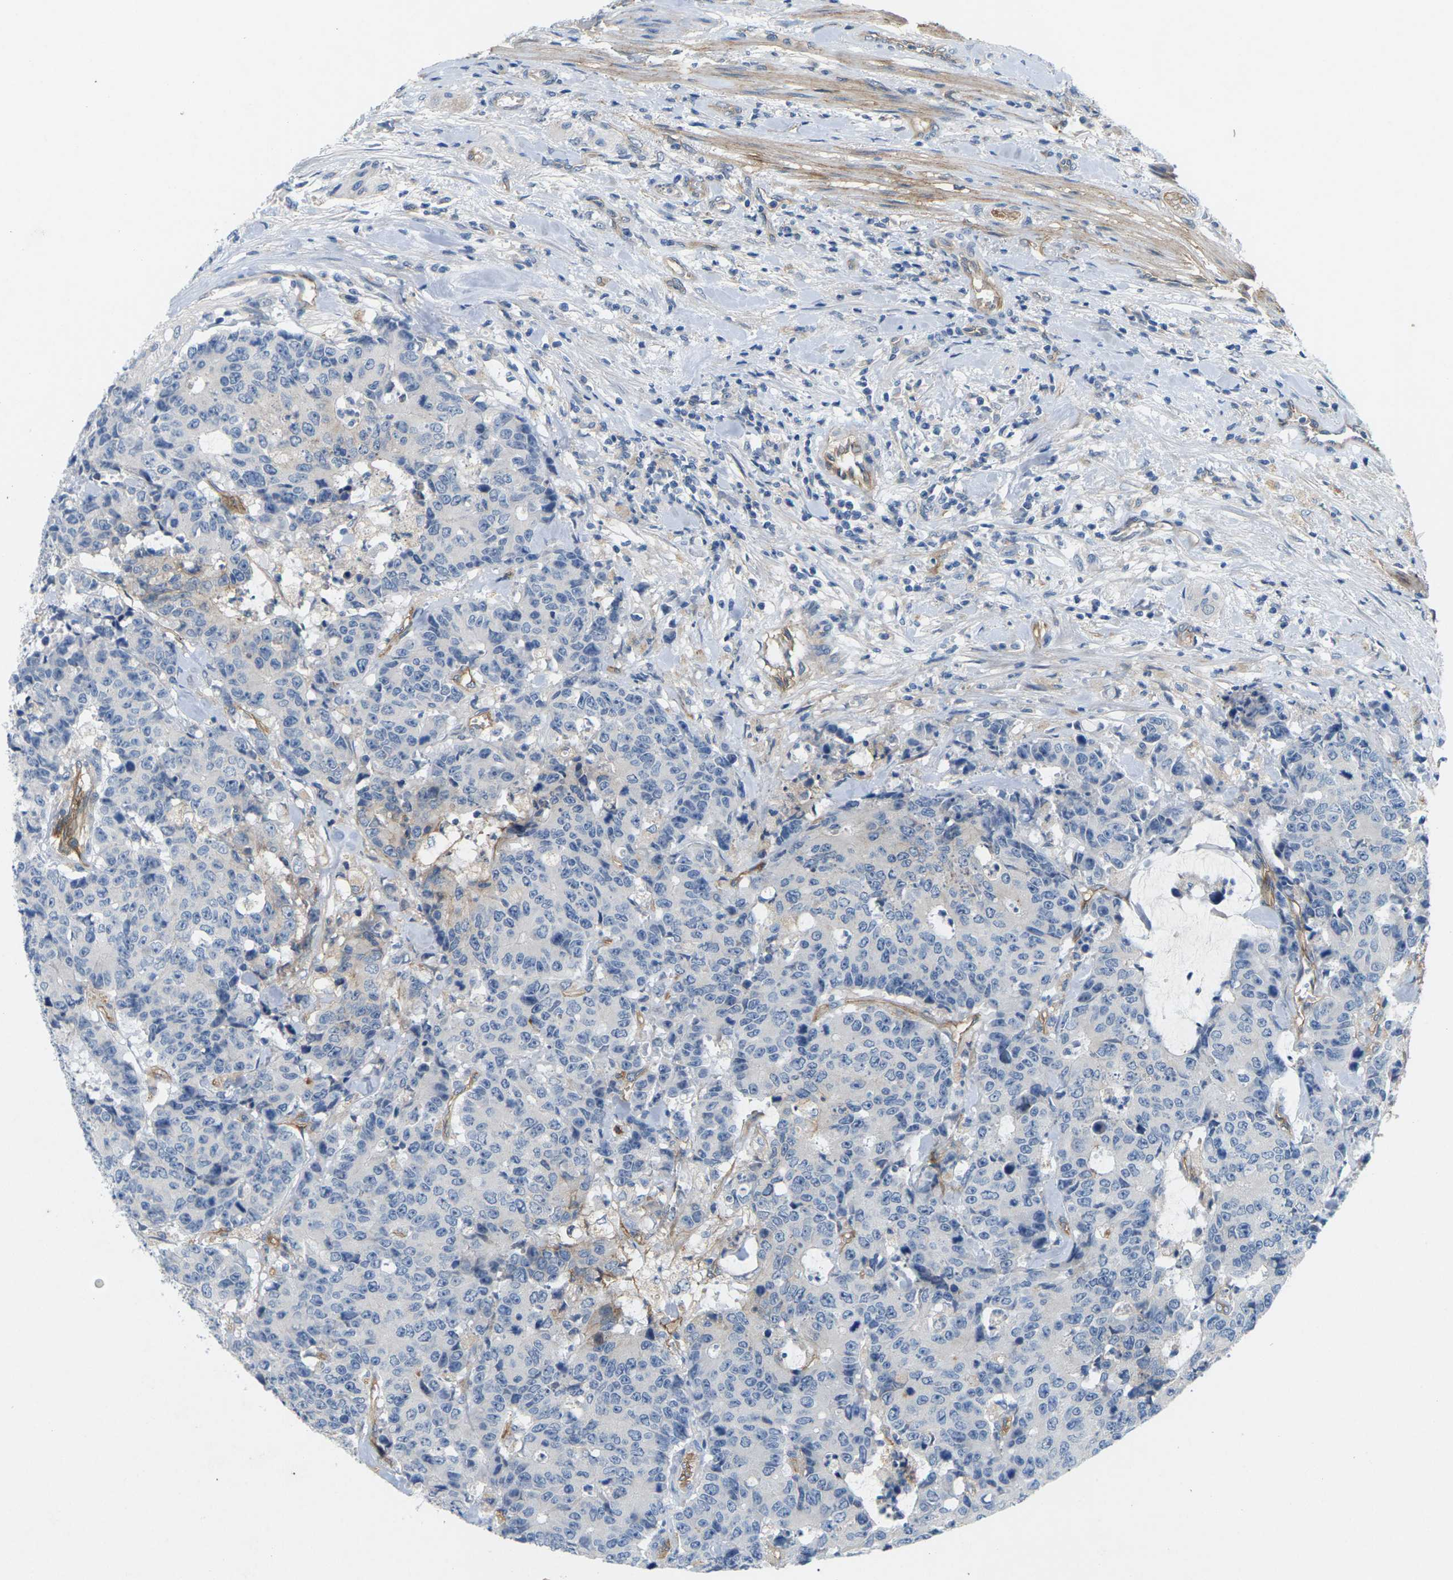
{"staining": {"intensity": "negative", "quantity": "none", "location": "none"}, "tissue": "colorectal cancer", "cell_type": "Tumor cells", "image_type": "cancer", "snomed": [{"axis": "morphology", "description": "Adenocarcinoma, NOS"}, {"axis": "topography", "description": "Colon"}], "caption": "Colorectal adenocarcinoma was stained to show a protein in brown. There is no significant positivity in tumor cells. (Brightfield microscopy of DAB immunohistochemistry (IHC) at high magnification).", "gene": "ITGA5", "patient": {"sex": "female", "age": 86}}